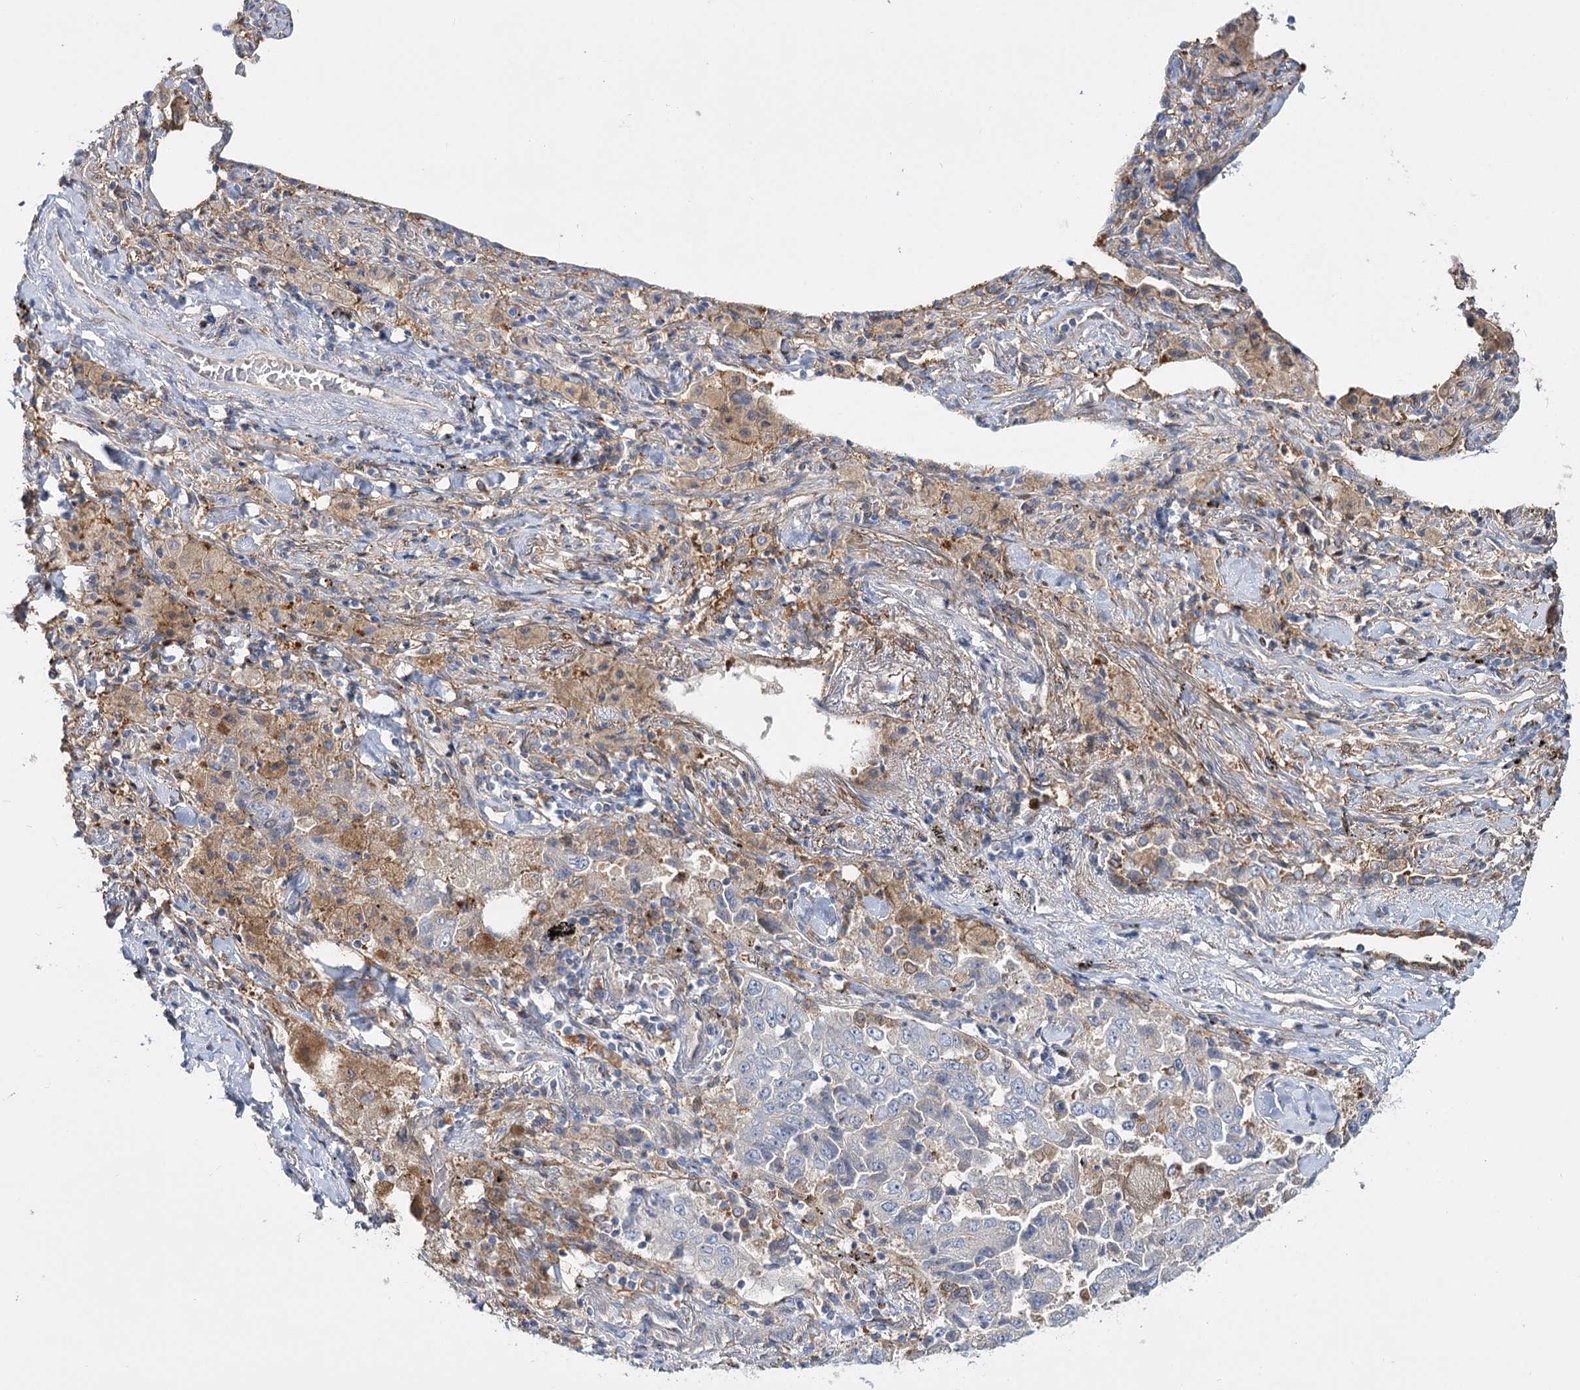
{"staining": {"intensity": "negative", "quantity": "none", "location": "none"}, "tissue": "lung cancer", "cell_type": "Tumor cells", "image_type": "cancer", "snomed": [{"axis": "morphology", "description": "Adenocarcinoma, NOS"}, {"axis": "topography", "description": "Lung"}], "caption": "High magnification brightfield microscopy of lung adenocarcinoma stained with DAB (3,3'-diaminobenzidine) (brown) and counterstained with hematoxylin (blue): tumor cells show no significant positivity.", "gene": "GUSB", "patient": {"sex": "female", "age": 51}}